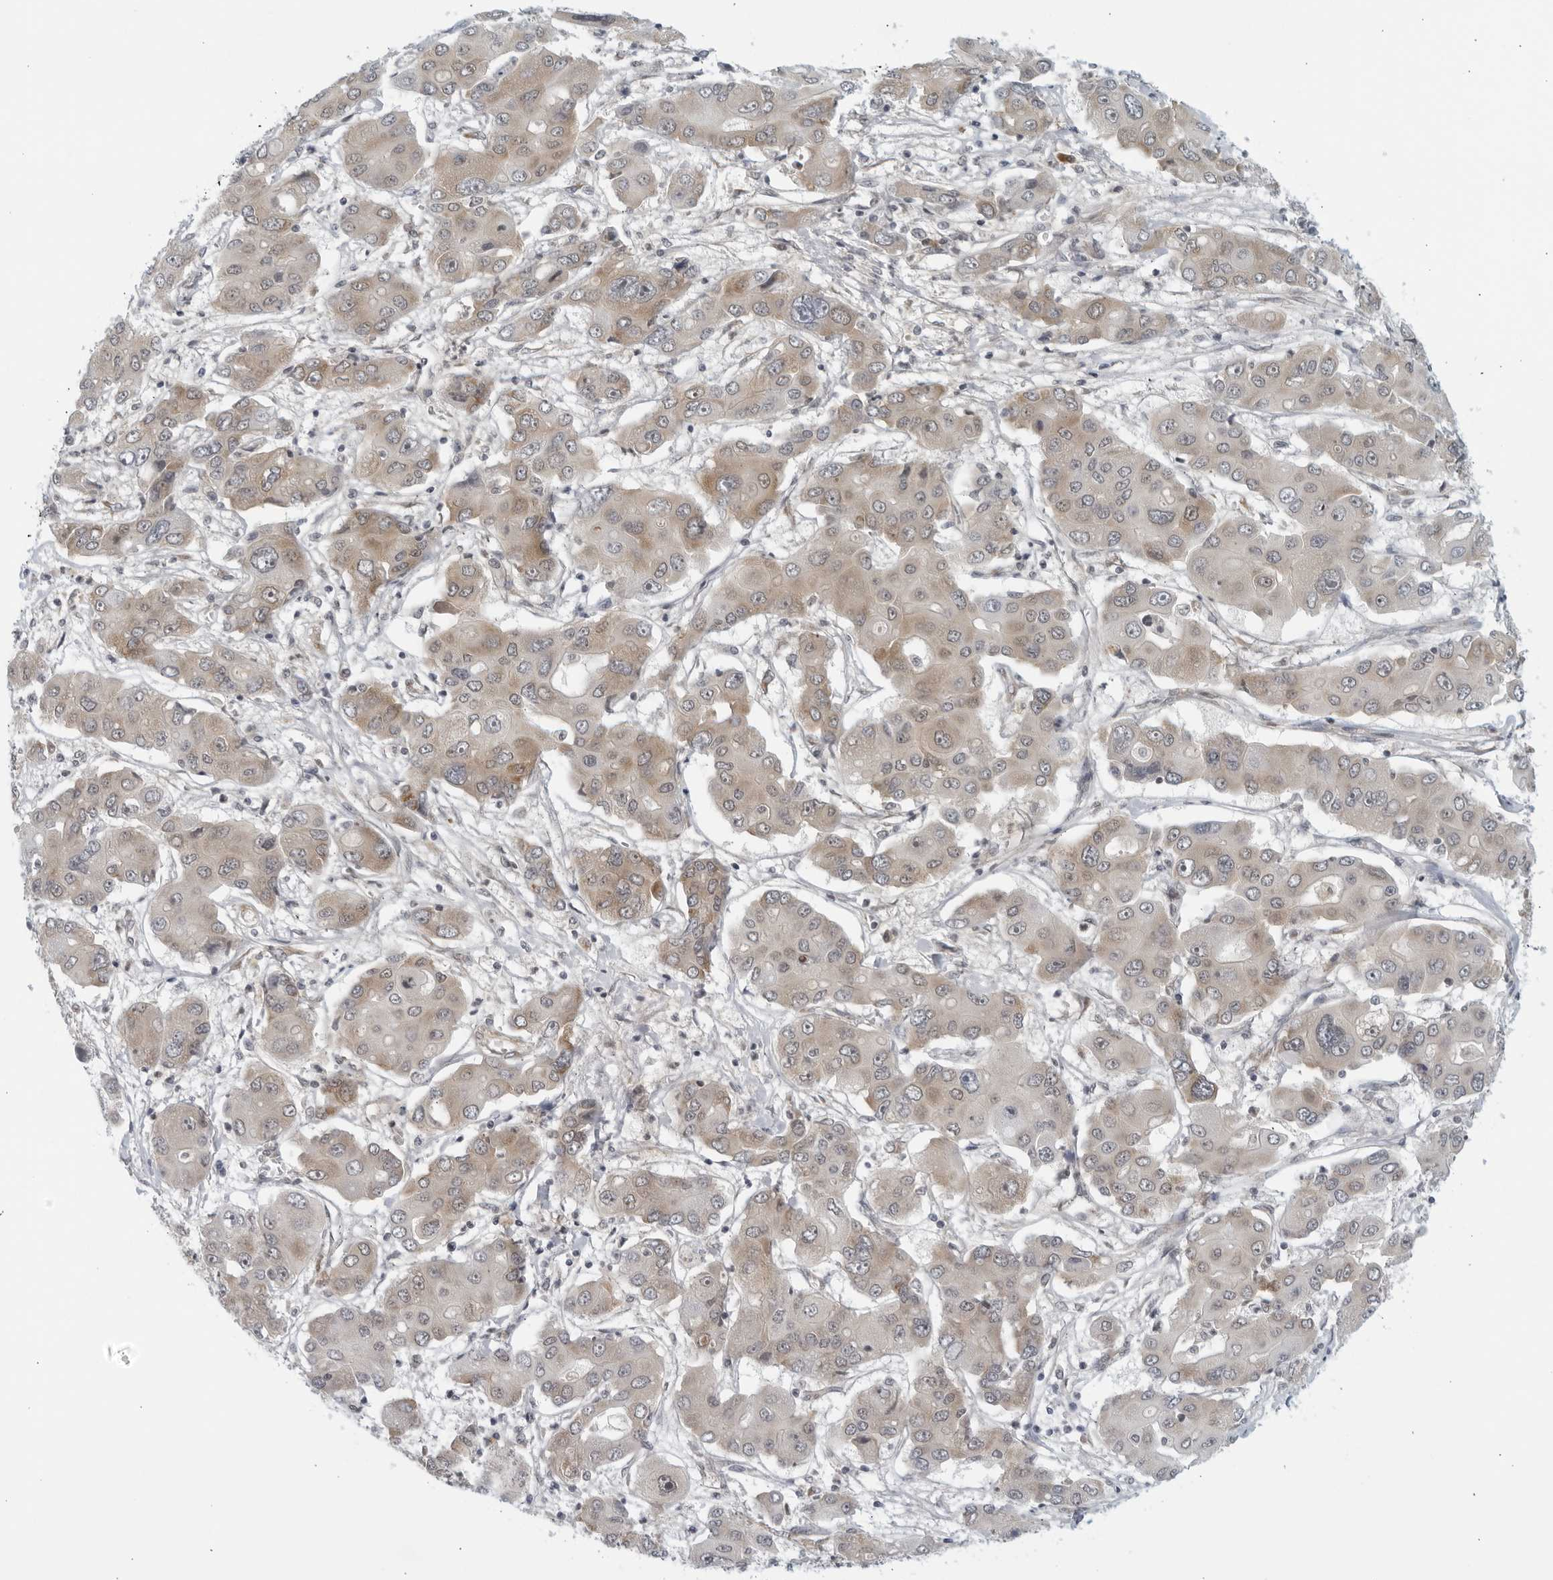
{"staining": {"intensity": "weak", "quantity": "<25%", "location": "cytoplasmic/membranous"}, "tissue": "liver cancer", "cell_type": "Tumor cells", "image_type": "cancer", "snomed": [{"axis": "morphology", "description": "Cholangiocarcinoma"}, {"axis": "topography", "description": "Liver"}], "caption": "There is no significant staining in tumor cells of cholangiocarcinoma (liver).", "gene": "RC3H1", "patient": {"sex": "male", "age": 67}}